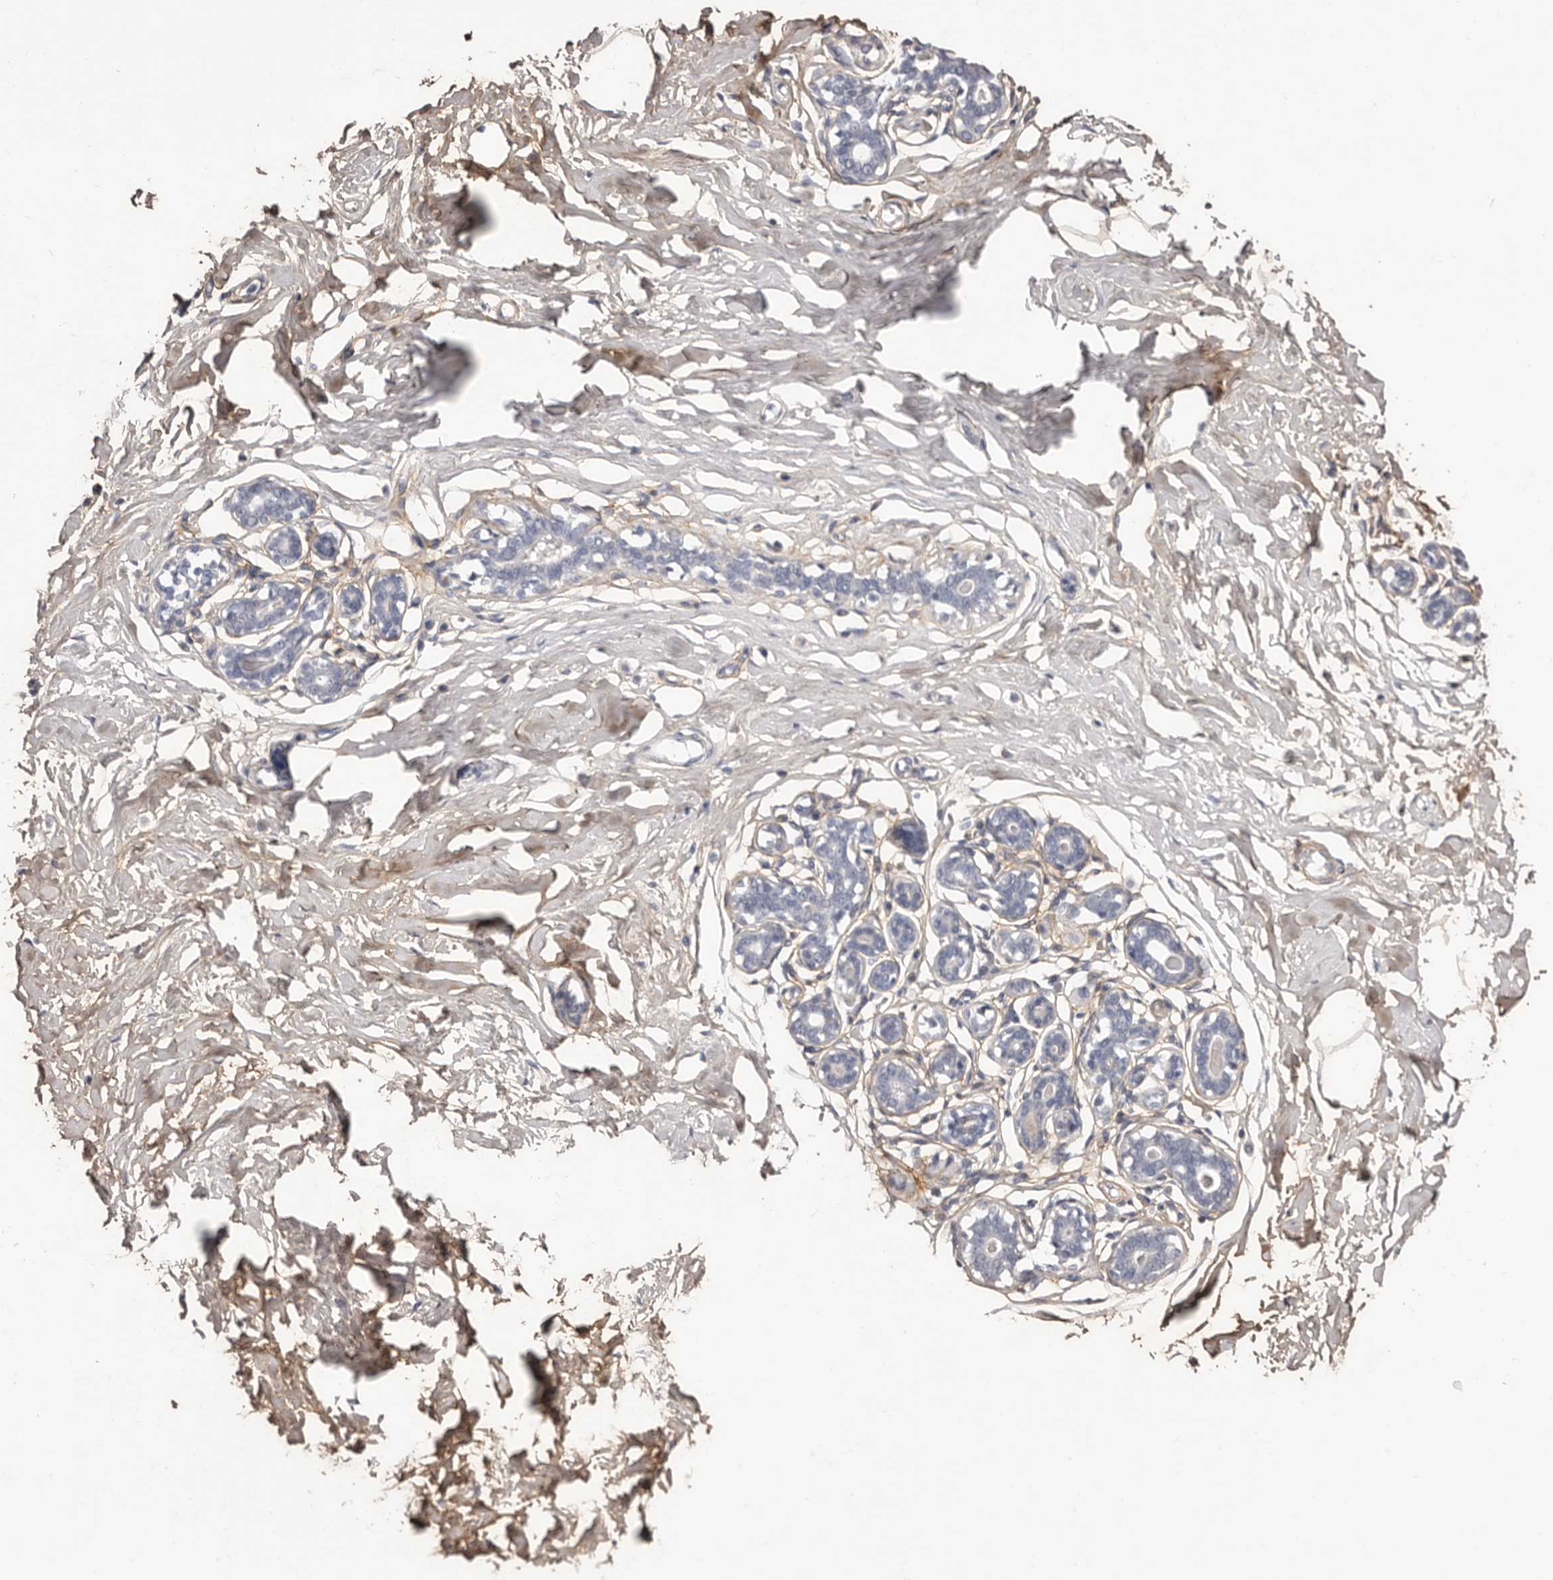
{"staining": {"intensity": "weak", "quantity": ">75%", "location": "cytoplasmic/membranous"}, "tissue": "breast", "cell_type": "Adipocytes", "image_type": "normal", "snomed": [{"axis": "morphology", "description": "Normal tissue, NOS"}, {"axis": "morphology", "description": "Adenoma, NOS"}, {"axis": "topography", "description": "Breast"}], "caption": "Adipocytes reveal low levels of weak cytoplasmic/membranous staining in about >75% of cells in benign human breast. The protein of interest is stained brown, and the nuclei are stained in blue (DAB IHC with brightfield microscopy, high magnification).", "gene": "COL6A1", "patient": {"sex": "female", "age": 23}}